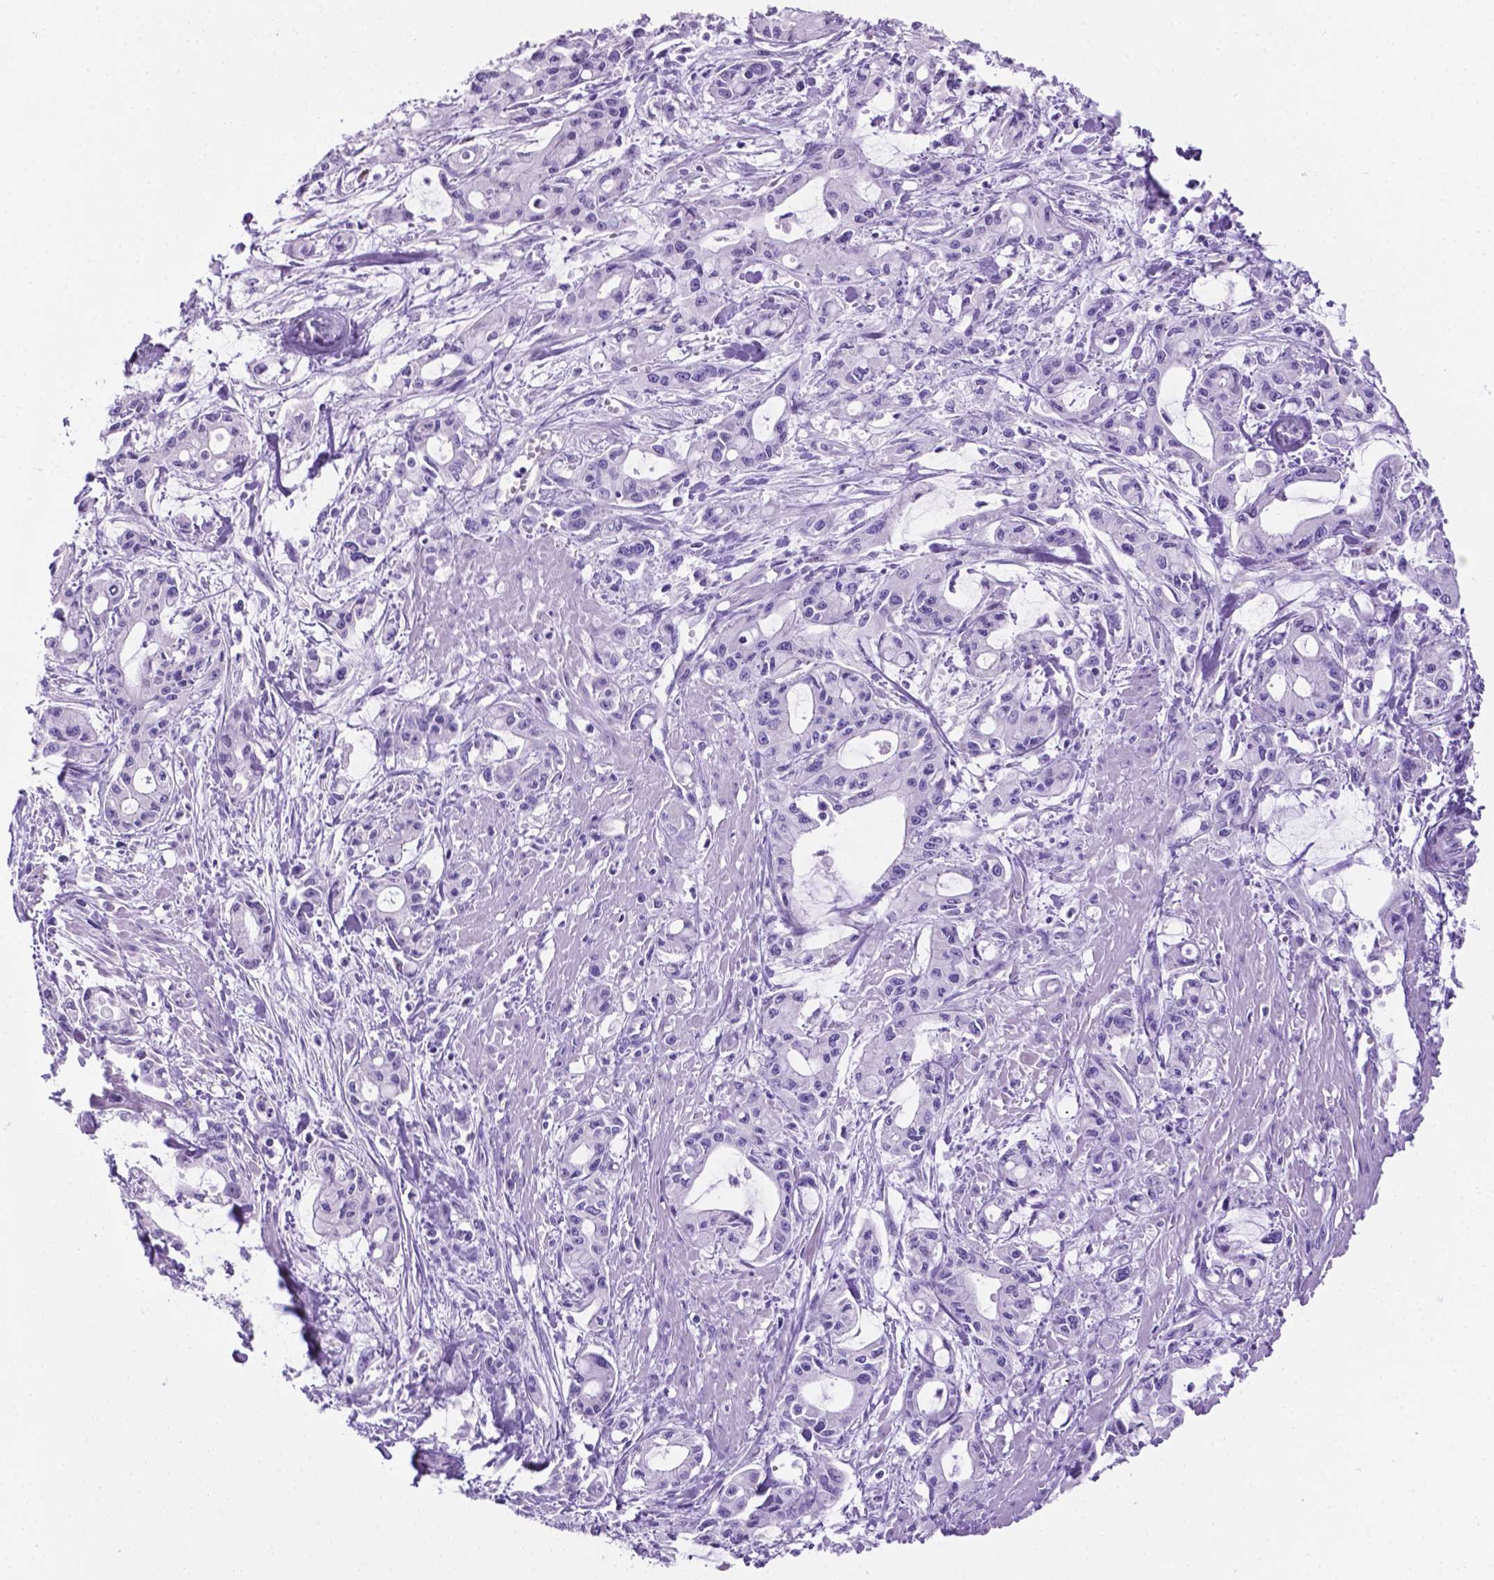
{"staining": {"intensity": "negative", "quantity": "none", "location": "none"}, "tissue": "pancreatic cancer", "cell_type": "Tumor cells", "image_type": "cancer", "snomed": [{"axis": "morphology", "description": "Adenocarcinoma, NOS"}, {"axis": "topography", "description": "Pancreas"}], "caption": "Immunohistochemical staining of pancreatic cancer (adenocarcinoma) shows no significant positivity in tumor cells. (Brightfield microscopy of DAB immunohistochemistry (IHC) at high magnification).", "gene": "TMEM210", "patient": {"sex": "male", "age": 48}}